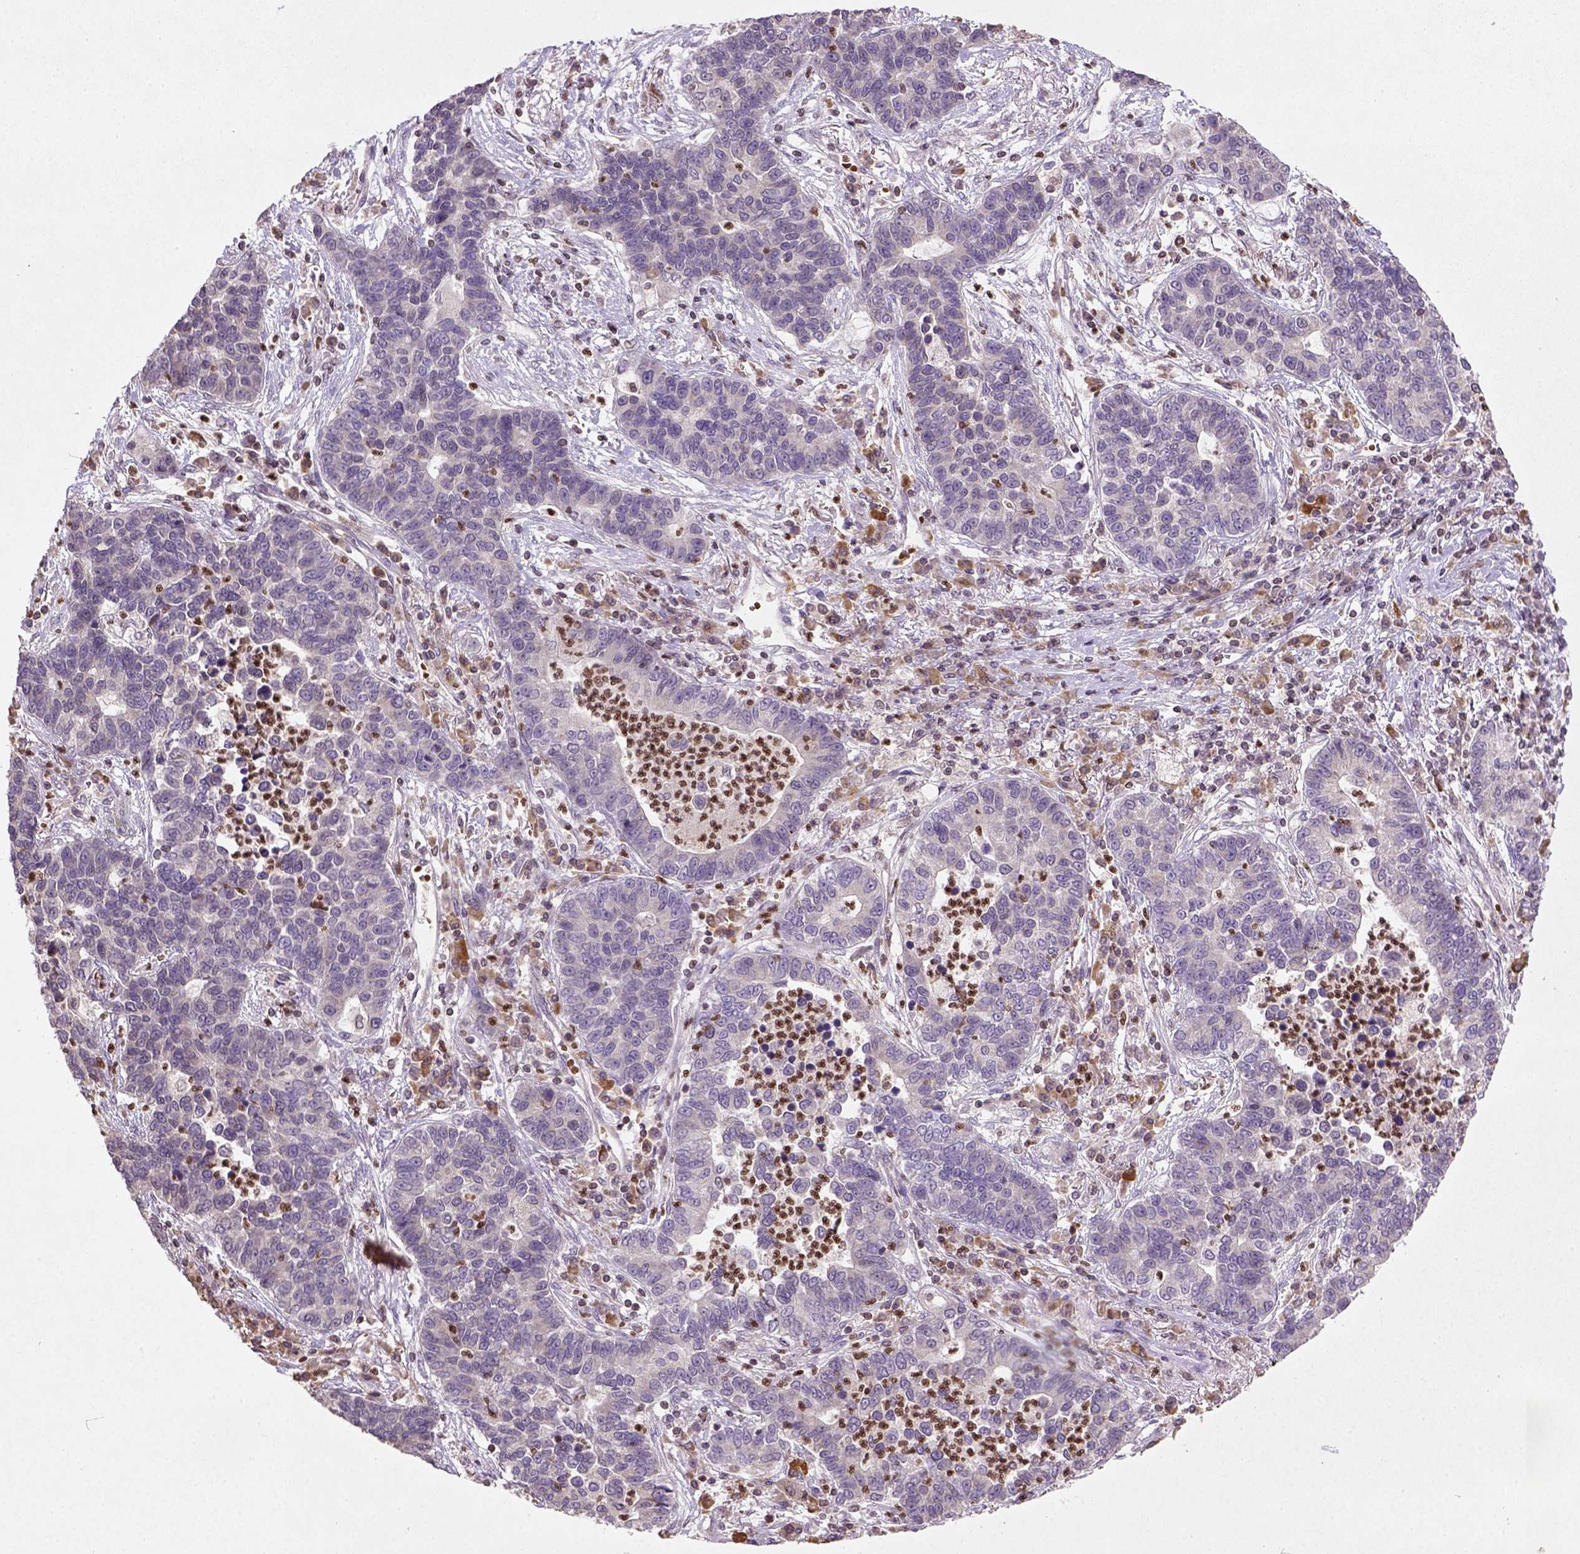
{"staining": {"intensity": "negative", "quantity": "none", "location": "none"}, "tissue": "lung cancer", "cell_type": "Tumor cells", "image_type": "cancer", "snomed": [{"axis": "morphology", "description": "Adenocarcinoma, NOS"}, {"axis": "topography", "description": "Lung"}], "caption": "Immunohistochemistry of lung adenocarcinoma demonstrates no expression in tumor cells.", "gene": "NUDT3", "patient": {"sex": "female", "age": 57}}